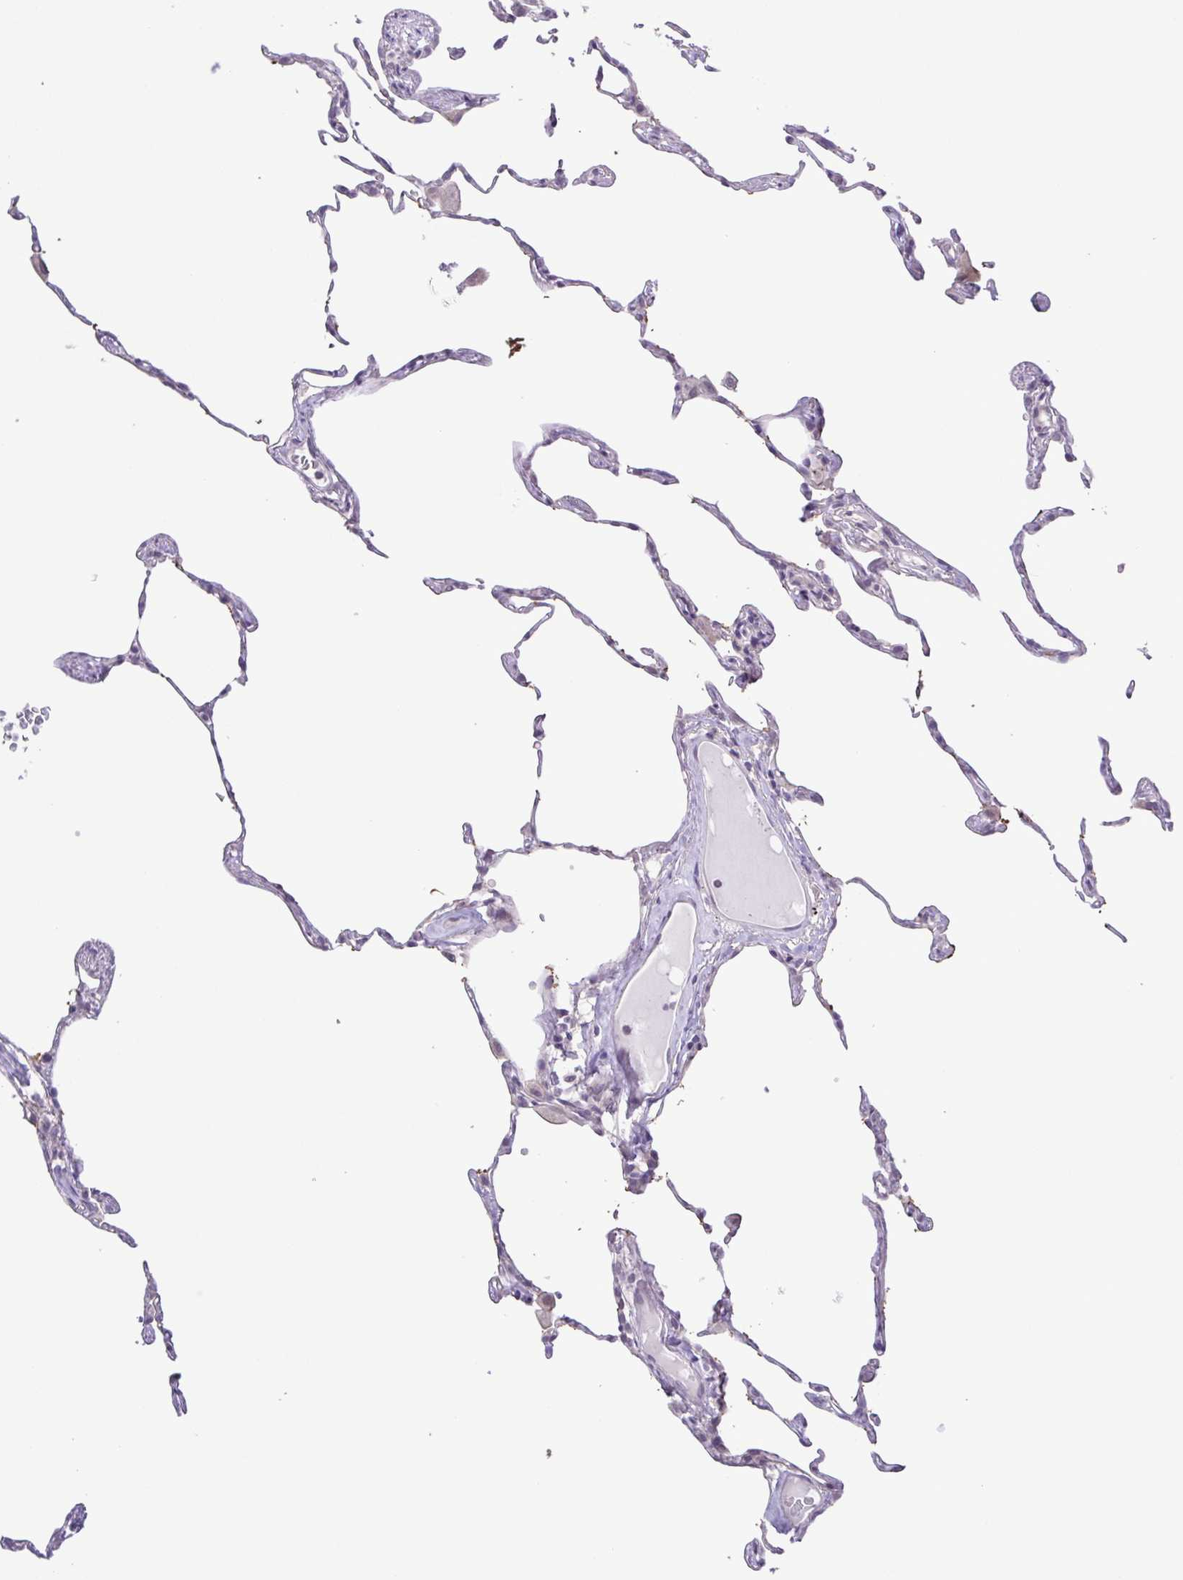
{"staining": {"intensity": "negative", "quantity": "none", "location": "none"}, "tissue": "lung", "cell_type": "Alveolar cells", "image_type": "normal", "snomed": [{"axis": "morphology", "description": "Normal tissue, NOS"}, {"axis": "topography", "description": "Lung"}], "caption": "This micrograph is of unremarkable lung stained with IHC to label a protein in brown with the nuclei are counter-stained blue. There is no expression in alveolar cells.", "gene": "IL1RN", "patient": {"sex": "female", "age": 57}}